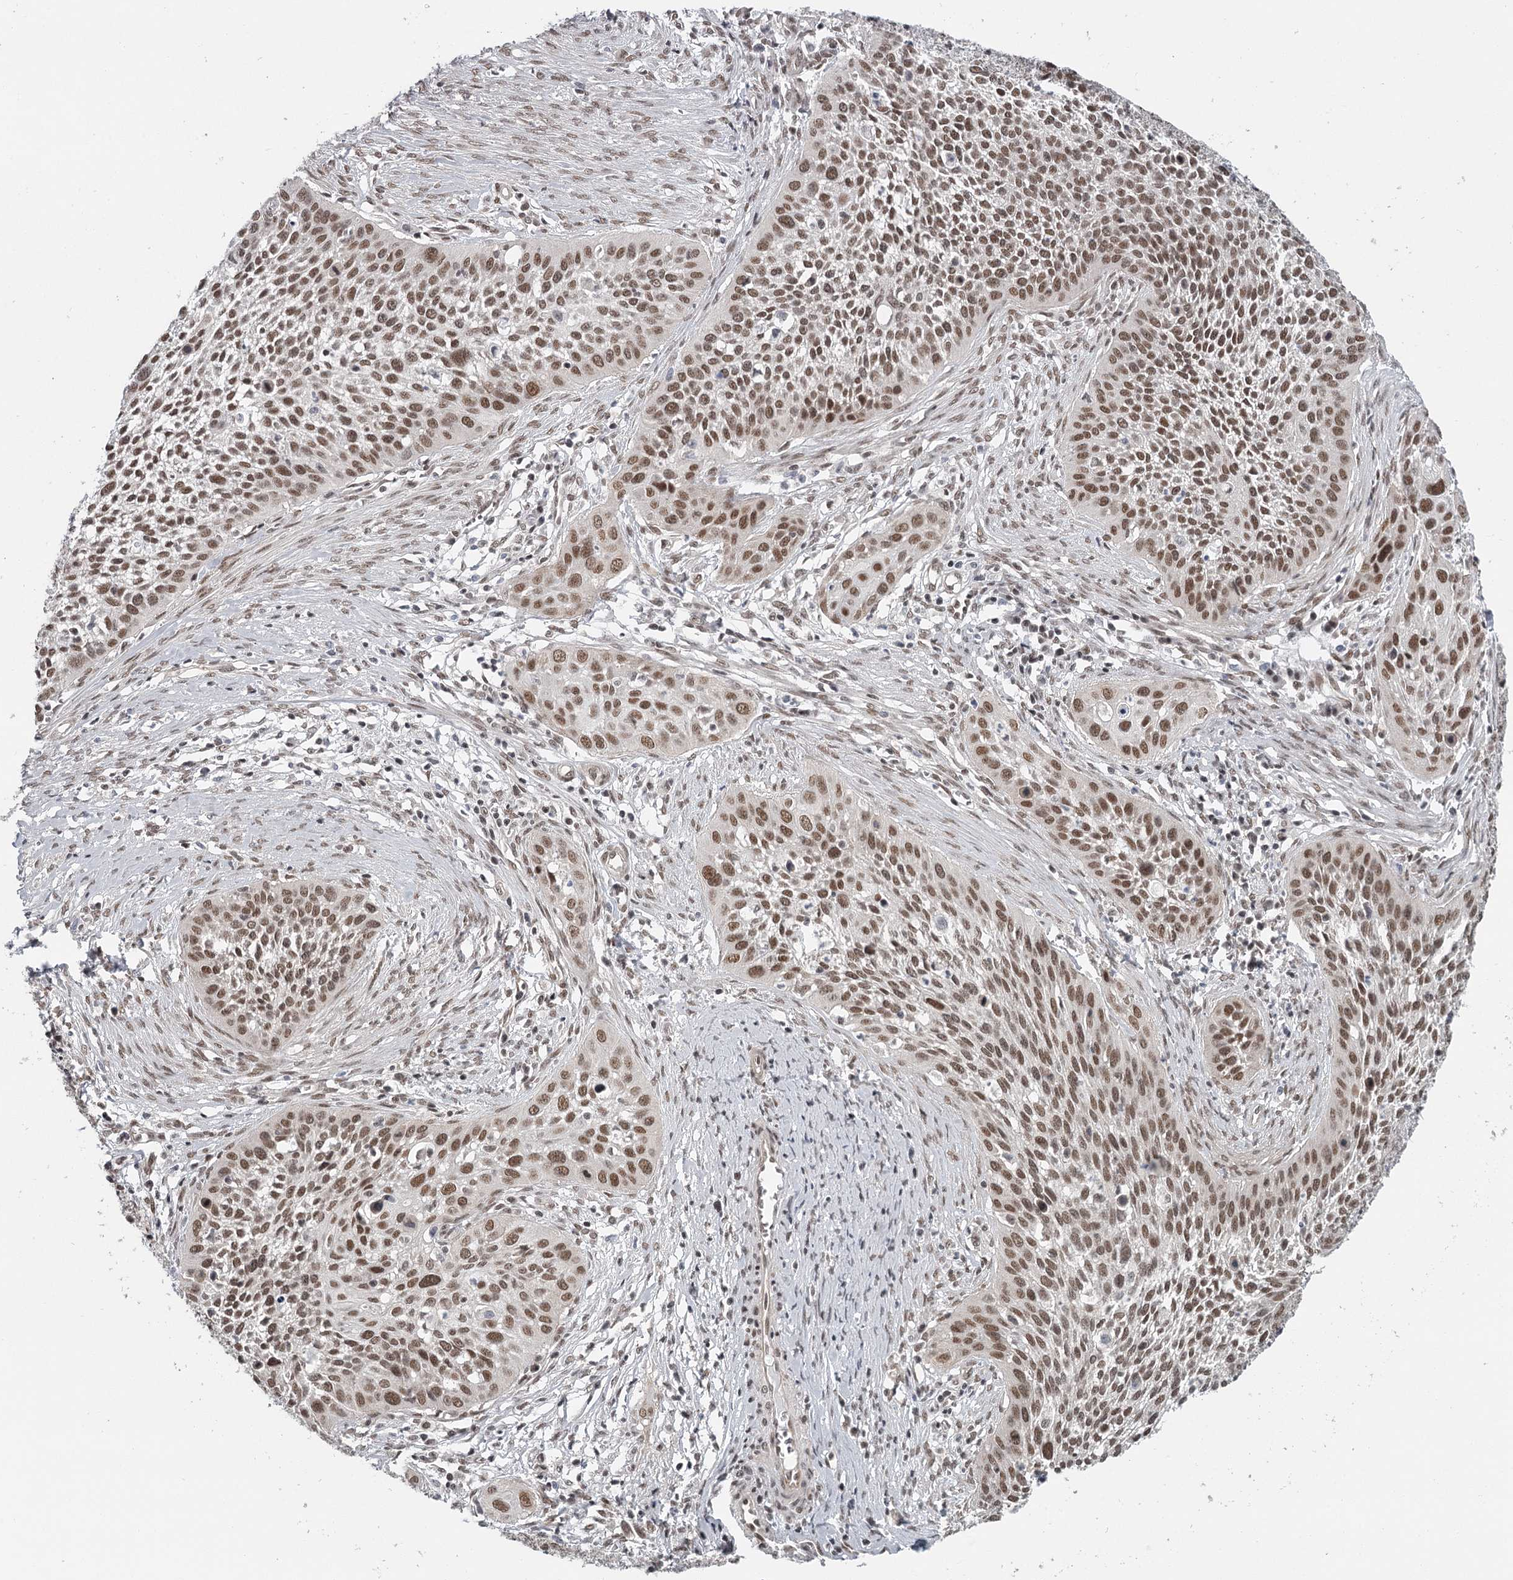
{"staining": {"intensity": "moderate", "quantity": ">75%", "location": "nuclear"}, "tissue": "cervical cancer", "cell_type": "Tumor cells", "image_type": "cancer", "snomed": [{"axis": "morphology", "description": "Squamous cell carcinoma, NOS"}, {"axis": "topography", "description": "Cervix"}], "caption": "An image of squamous cell carcinoma (cervical) stained for a protein demonstrates moderate nuclear brown staining in tumor cells. (Stains: DAB (3,3'-diaminobenzidine) in brown, nuclei in blue, Microscopy: brightfield microscopy at high magnification).", "gene": "FAM13C", "patient": {"sex": "female", "age": 34}}